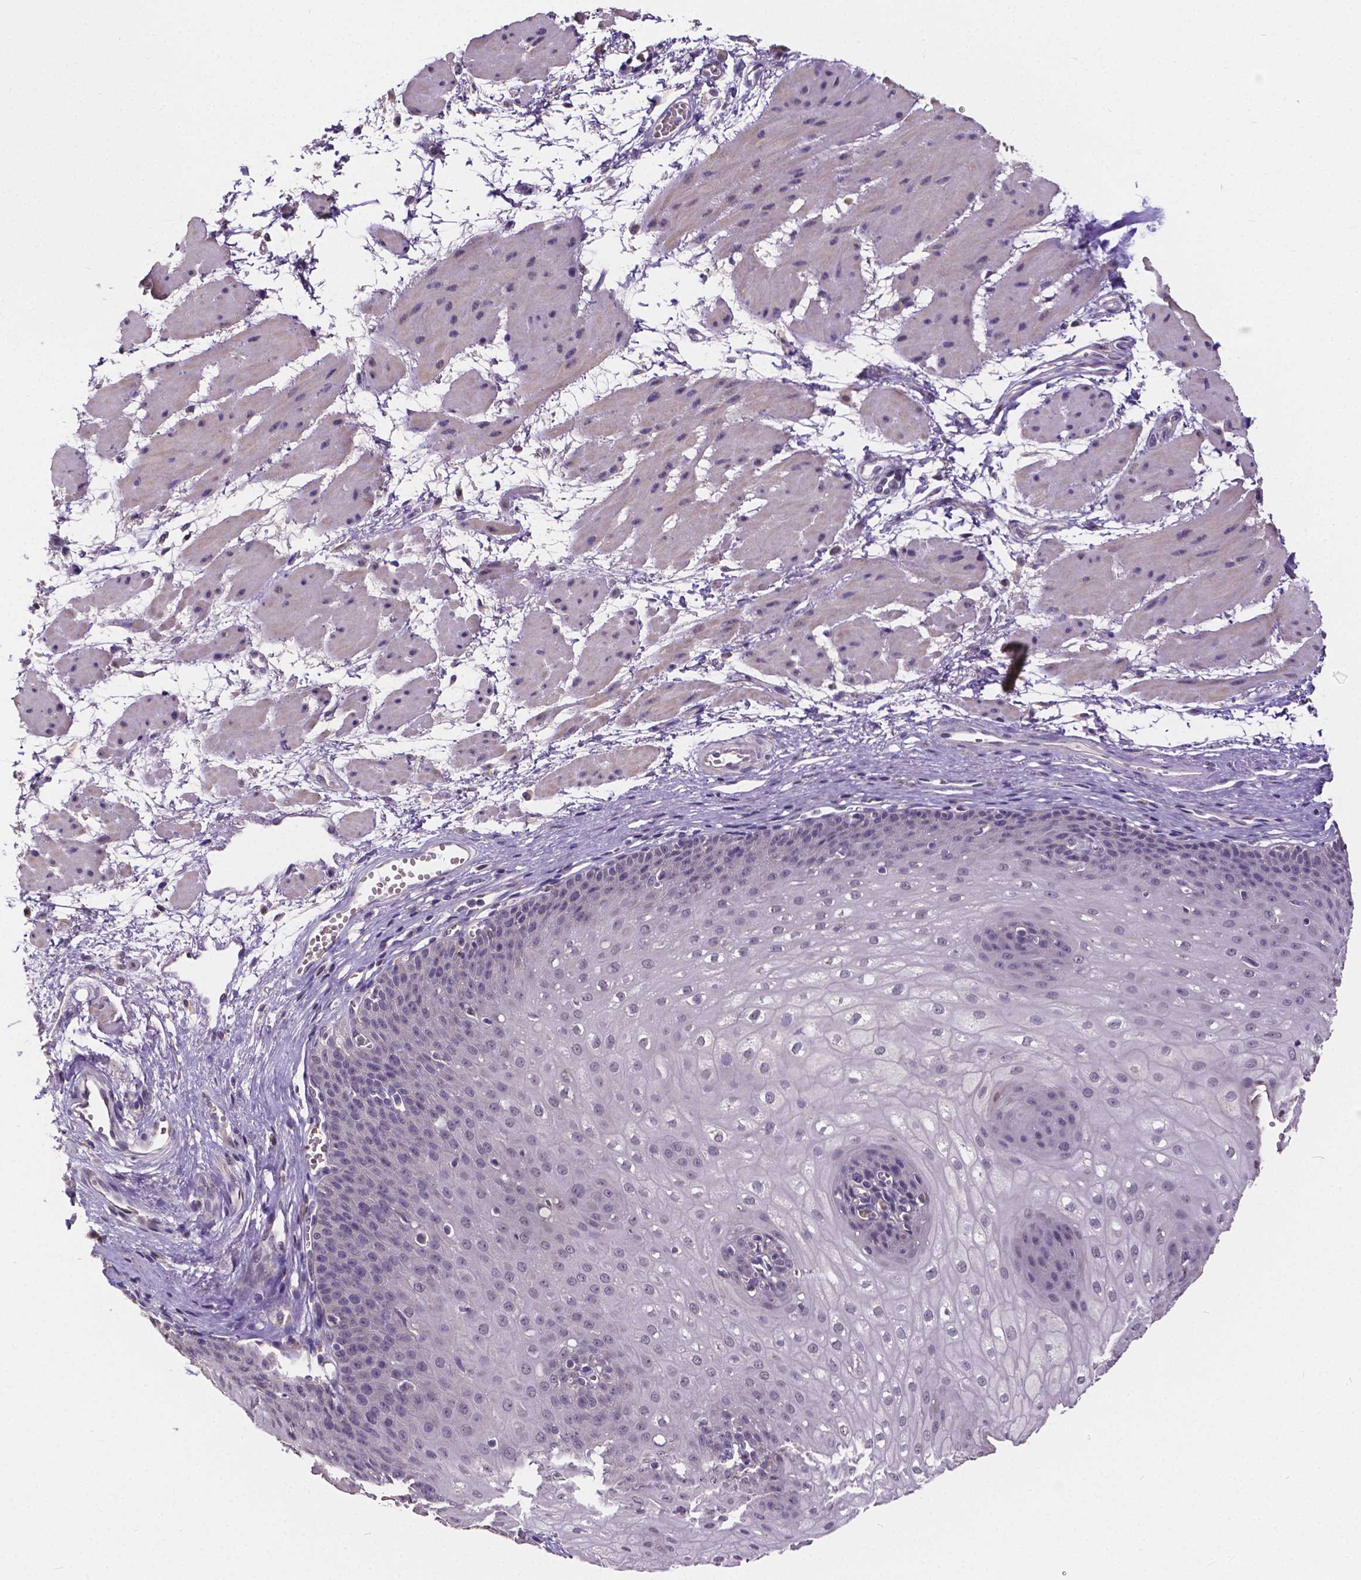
{"staining": {"intensity": "negative", "quantity": "none", "location": "none"}, "tissue": "esophagus", "cell_type": "Squamous epithelial cells", "image_type": "normal", "snomed": [{"axis": "morphology", "description": "Normal tissue, NOS"}, {"axis": "topography", "description": "Esophagus"}], "caption": "Immunohistochemical staining of unremarkable esophagus reveals no significant staining in squamous epithelial cells. The staining is performed using DAB (3,3'-diaminobenzidine) brown chromogen with nuclei counter-stained in using hematoxylin.", "gene": "CTNNA2", "patient": {"sex": "male", "age": 71}}